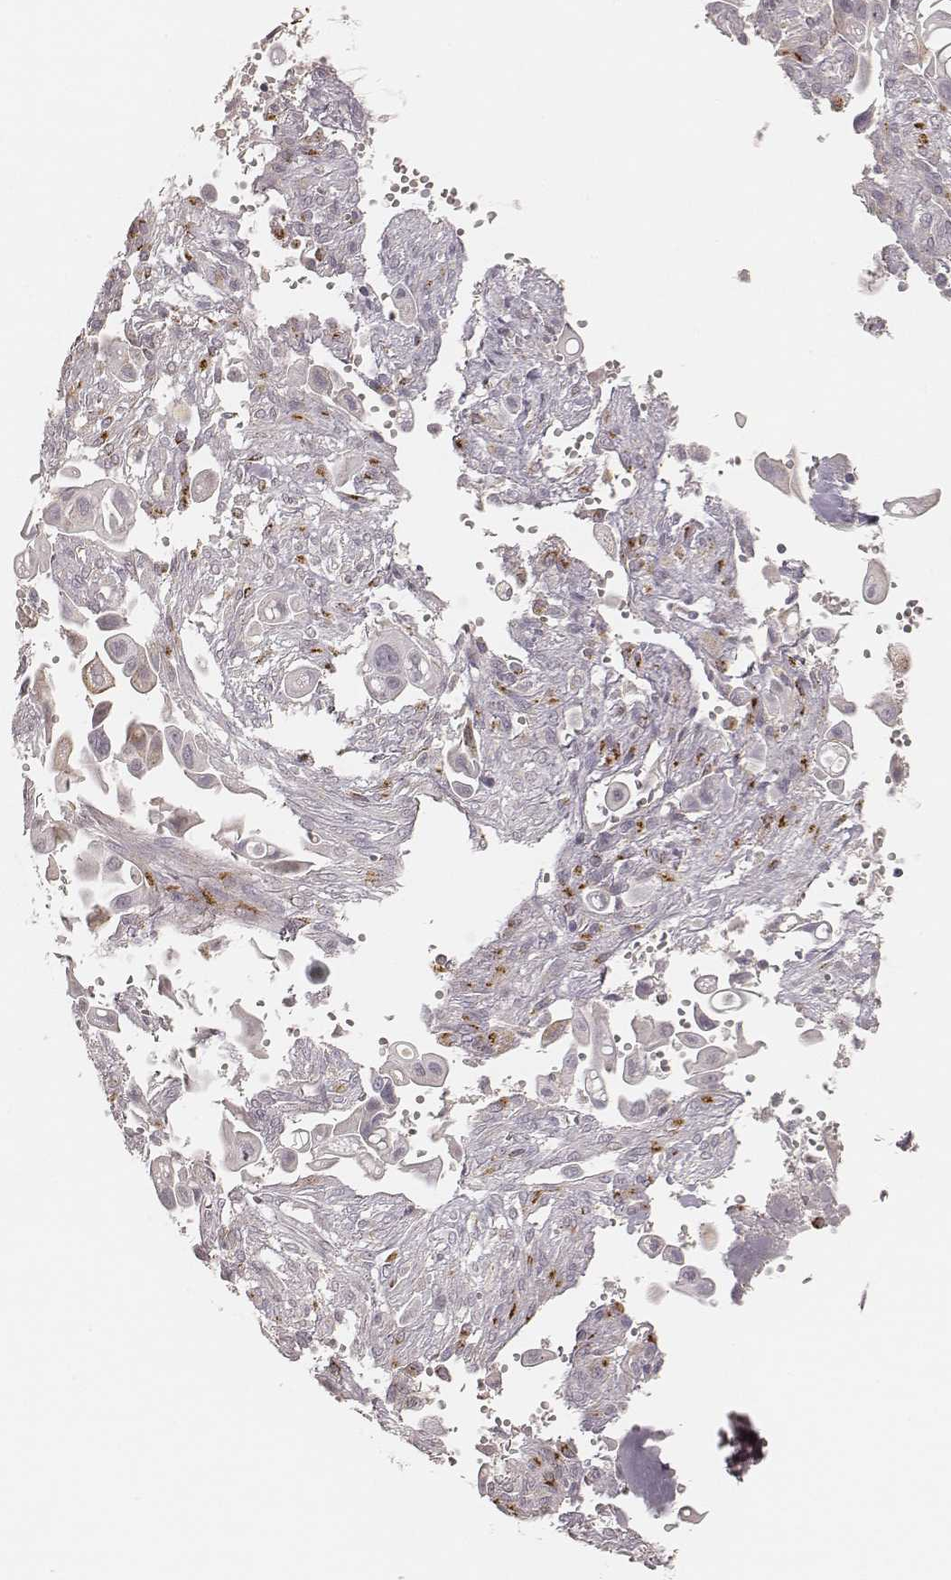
{"staining": {"intensity": "negative", "quantity": "none", "location": "none"}, "tissue": "pancreatic cancer", "cell_type": "Tumor cells", "image_type": "cancer", "snomed": [{"axis": "morphology", "description": "Adenocarcinoma, NOS"}, {"axis": "topography", "description": "Pancreas"}], "caption": "High magnification brightfield microscopy of pancreatic cancer (adenocarcinoma) stained with DAB (brown) and counterstained with hematoxylin (blue): tumor cells show no significant expression. (IHC, brightfield microscopy, high magnification).", "gene": "GORASP2", "patient": {"sex": "male", "age": 50}}